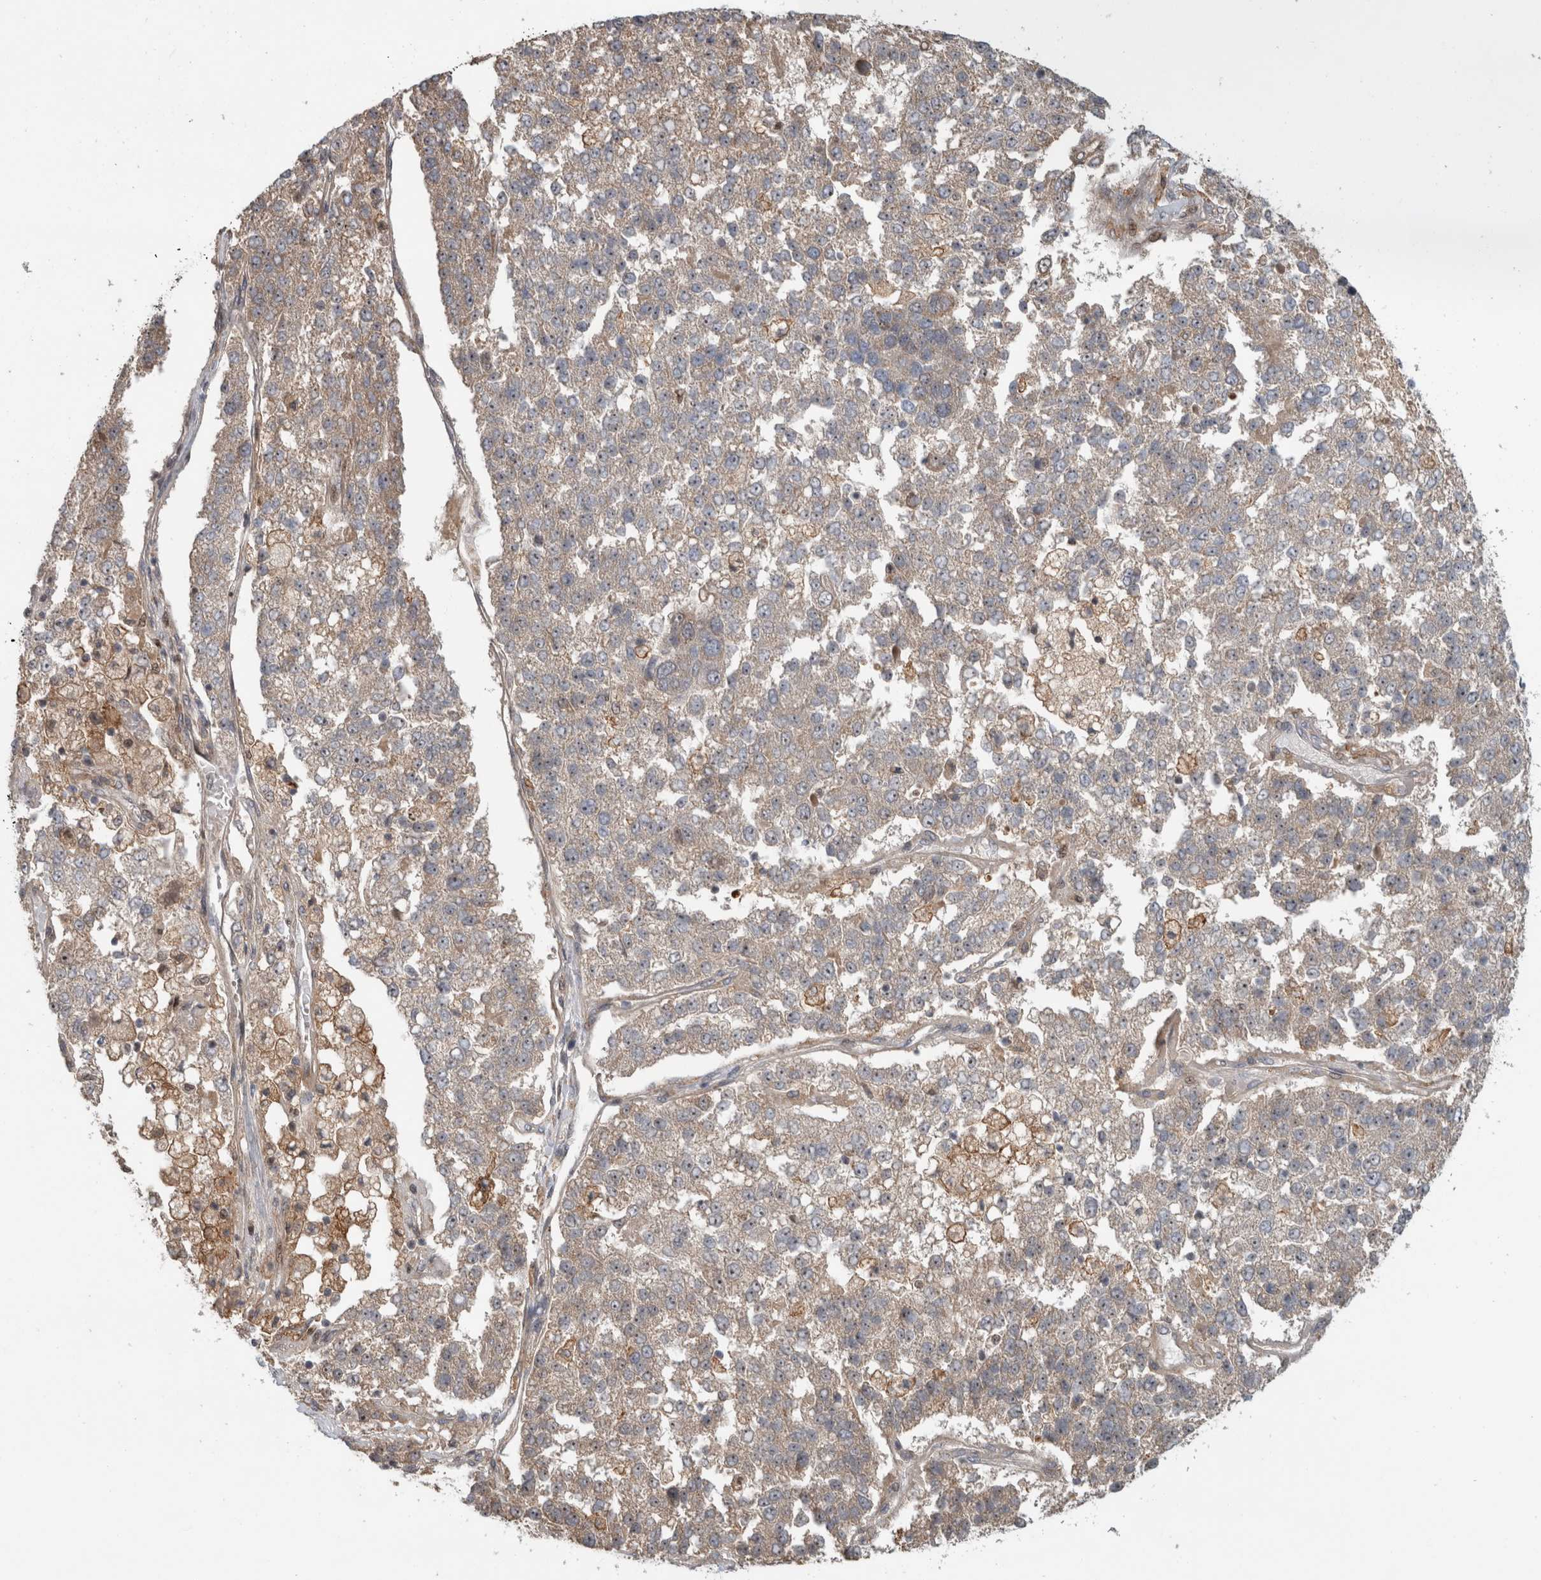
{"staining": {"intensity": "weak", "quantity": "<25%", "location": "cytoplasmic/membranous,nuclear"}, "tissue": "pancreatic cancer", "cell_type": "Tumor cells", "image_type": "cancer", "snomed": [{"axis": "morphology", "description": "Adenocarcinoma, NOS"}, {"axis": "topography", "description": "Pancreas"}], "caption": "Immunohistochemistry of human pancreatic adenocarcinoma displays no expression in tumor cells.", "gene": "INSRR", "patient": {"sex": "female", "age": 61}}